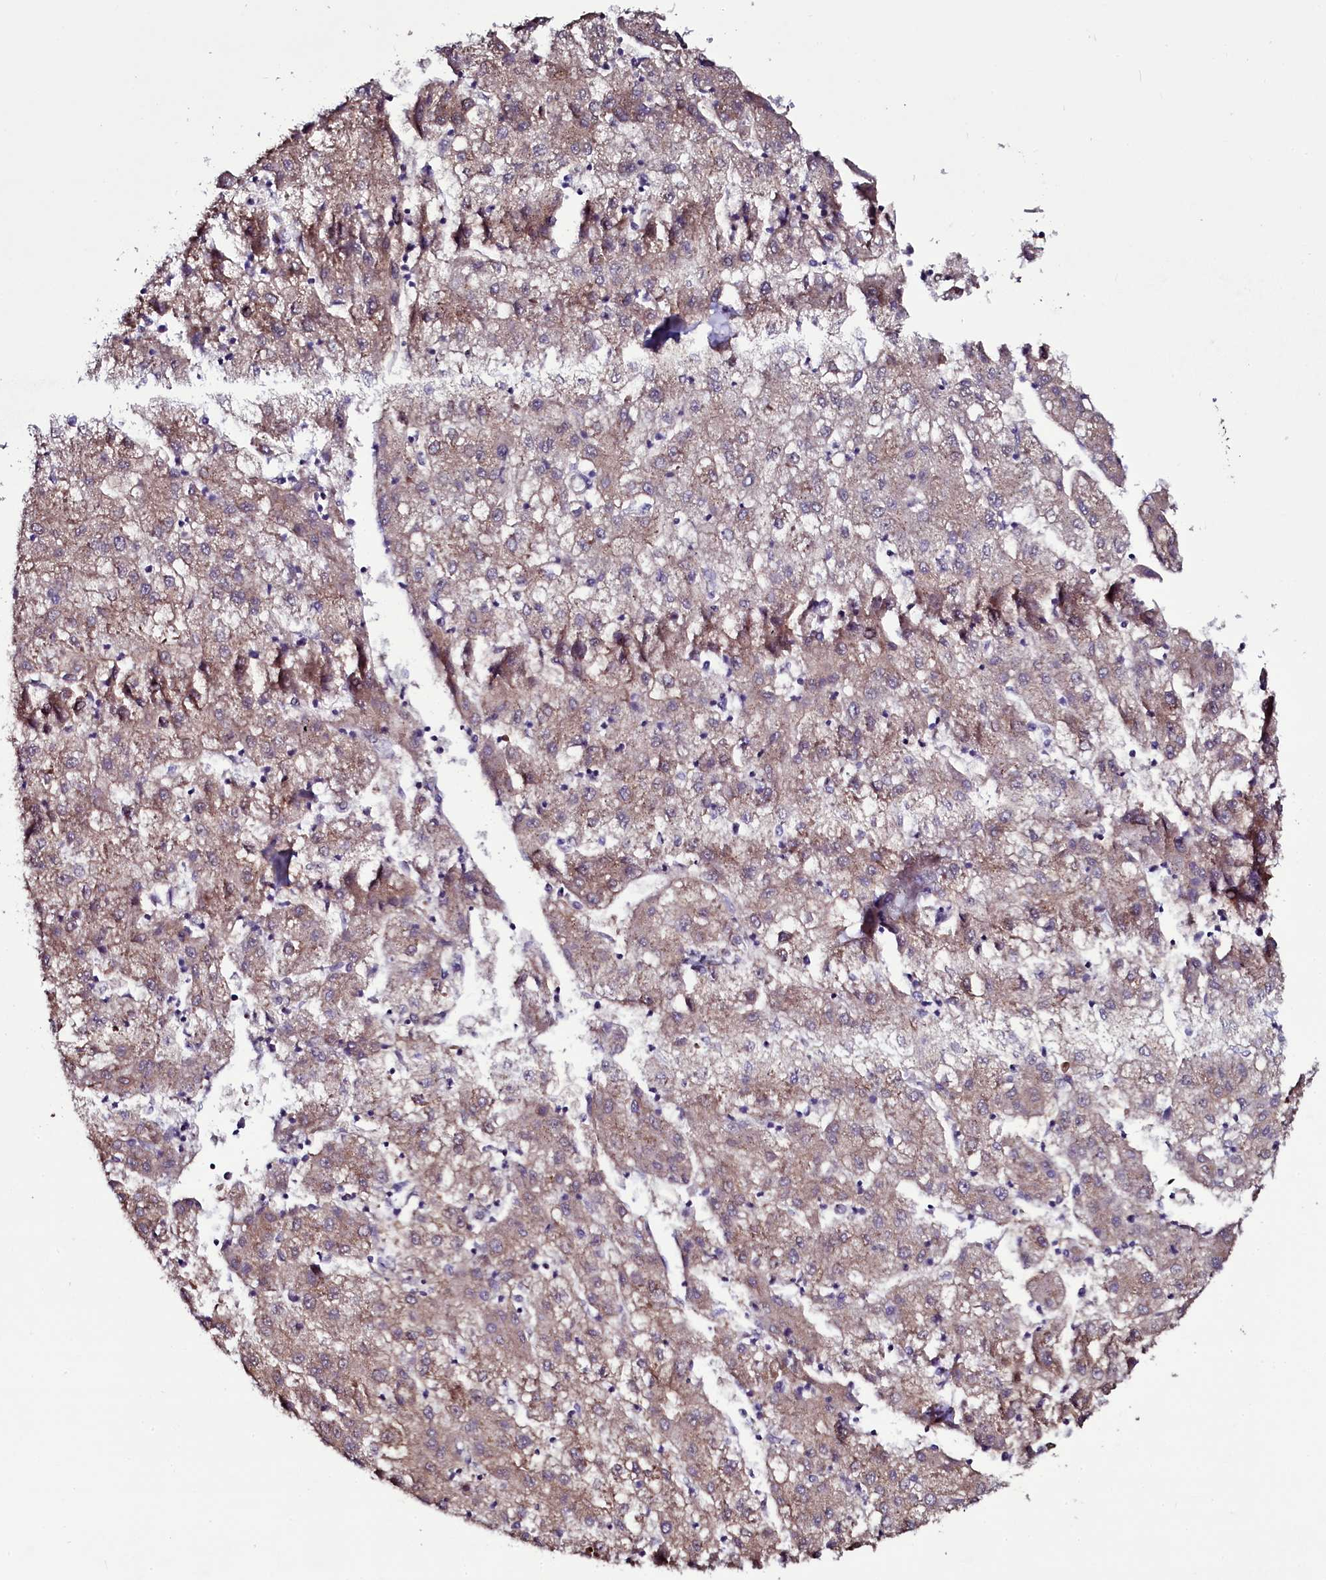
{"staining": {"intensity": "moderate", "quantity": ">75%", "location": "cytoplasmic/membranous"}, "tissue": "liver cancer", "cell_type": "Tumor cells", "image_type": "cancer", "snomed": [{"axis": "morphology", "description": "Carcinoma, Hepatocellular, NOS"}, {"axis": "topography", "description": "Liver"}], "caption": "High-power microscopy captured an immunohistochemistry (IHC) image of liver hepatocellular carcinoma, revealing moderate cytoplasmic/membranous expression in approximately >75% of tumor cells. The staining was performed using DAB (3,3'-diaminobenzidine), with brown indicating positive protein expression. Nuclei are stained blue with hematoxylin.", "gene": "USPL1", "patient": {"sex": "male", "age": 72}}